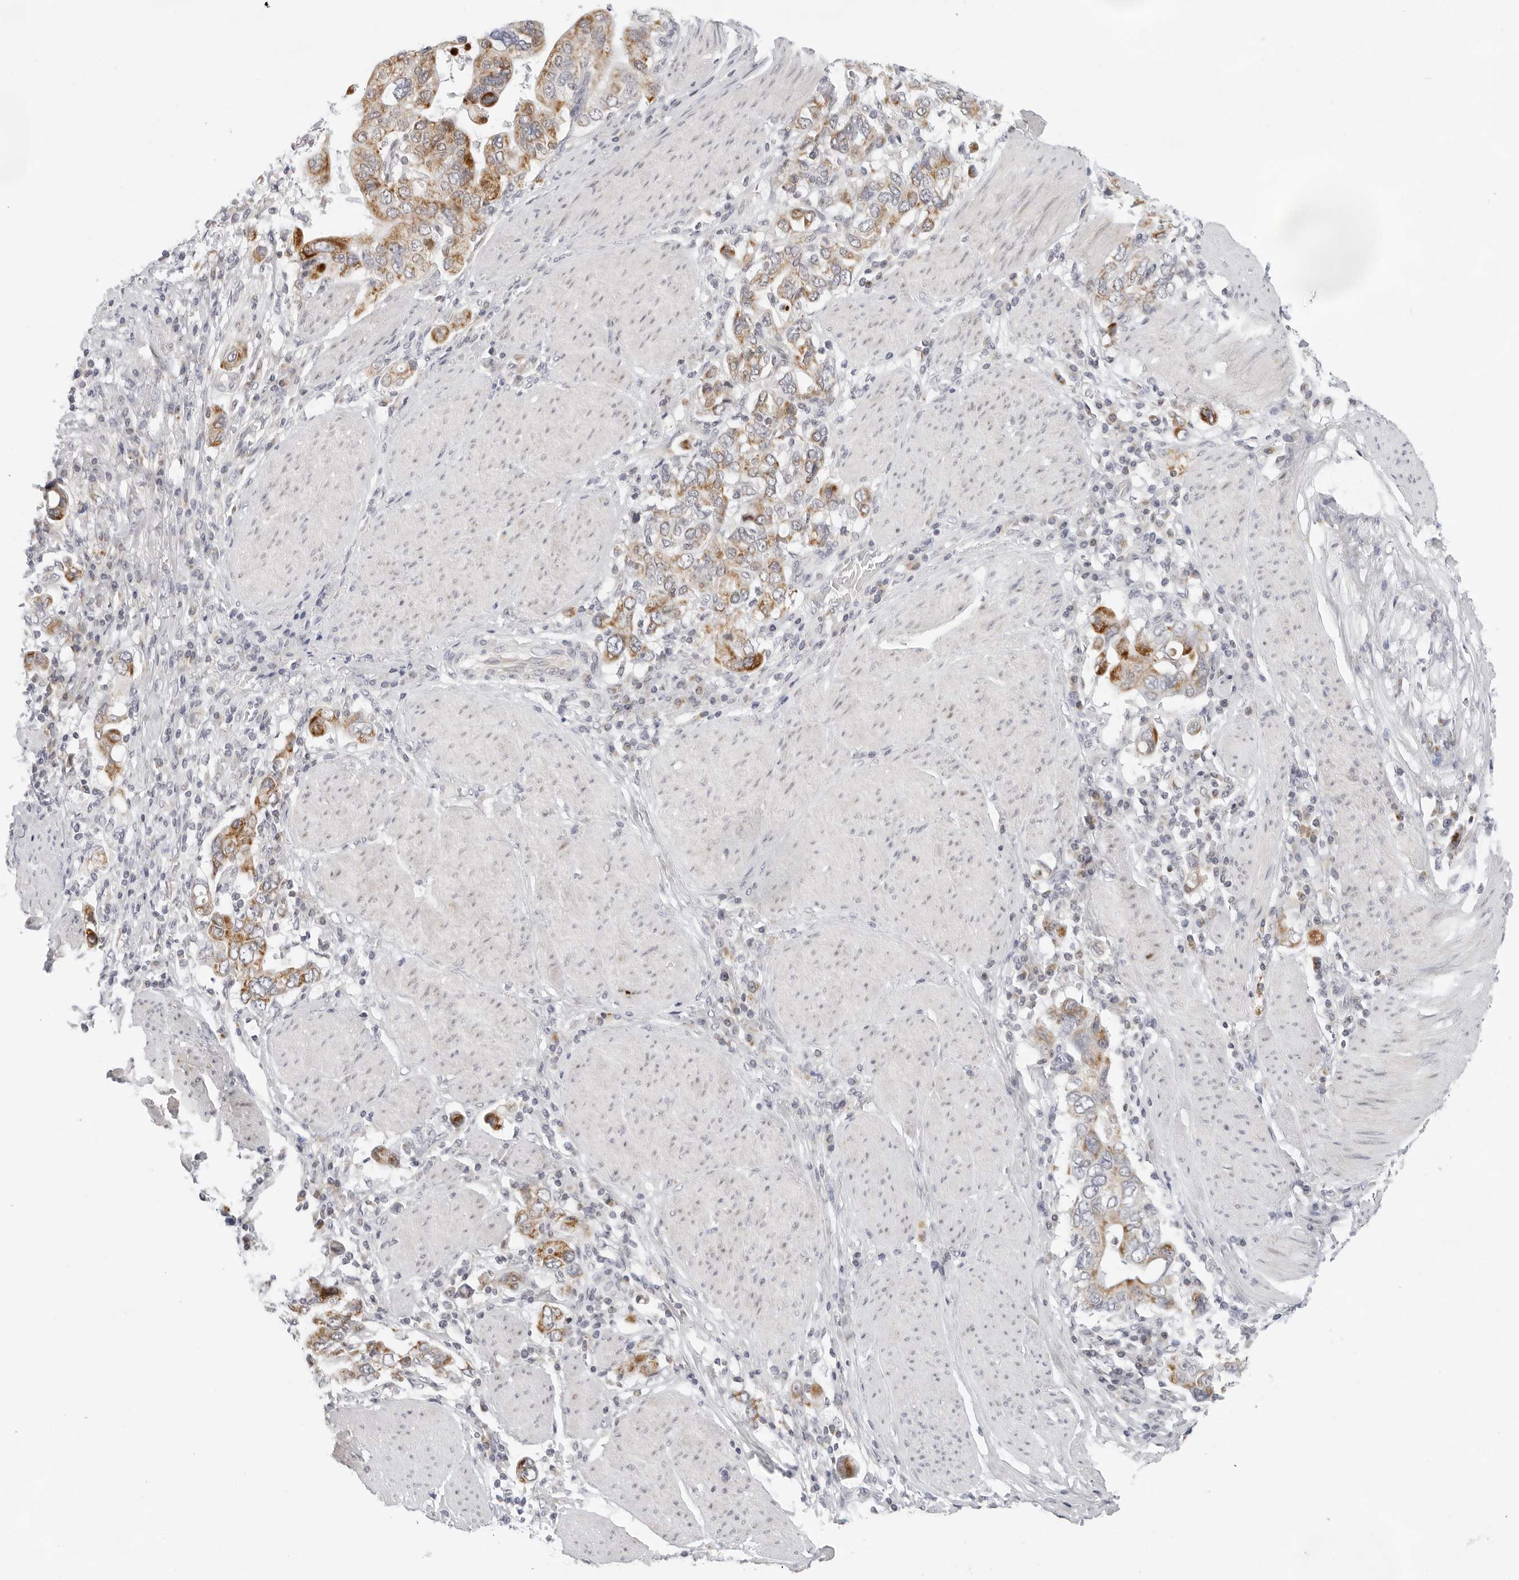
{"staining": {"intensity": "moderate", "quantity": ">75%", "location": "cytoplasmic/membranous"}, "tissue": "stomach cancer", "cell_type": "Tumor cells", "image_type": "cancer", "snomed": [{"axis": "morphology", "description": "Adenocarcinoma, NOS"}, {"axis": "topography", "description": "Stomach, upper"}], "caption": "Stomach cancer (adenocarcinoma) was stained to show a protein in brown. There is medium levels of moderate cytoplasmic/membranous expression in about >75% of tumor cells.", "gene": "CIART", "patient": {"sex": "male", "age": 62}}